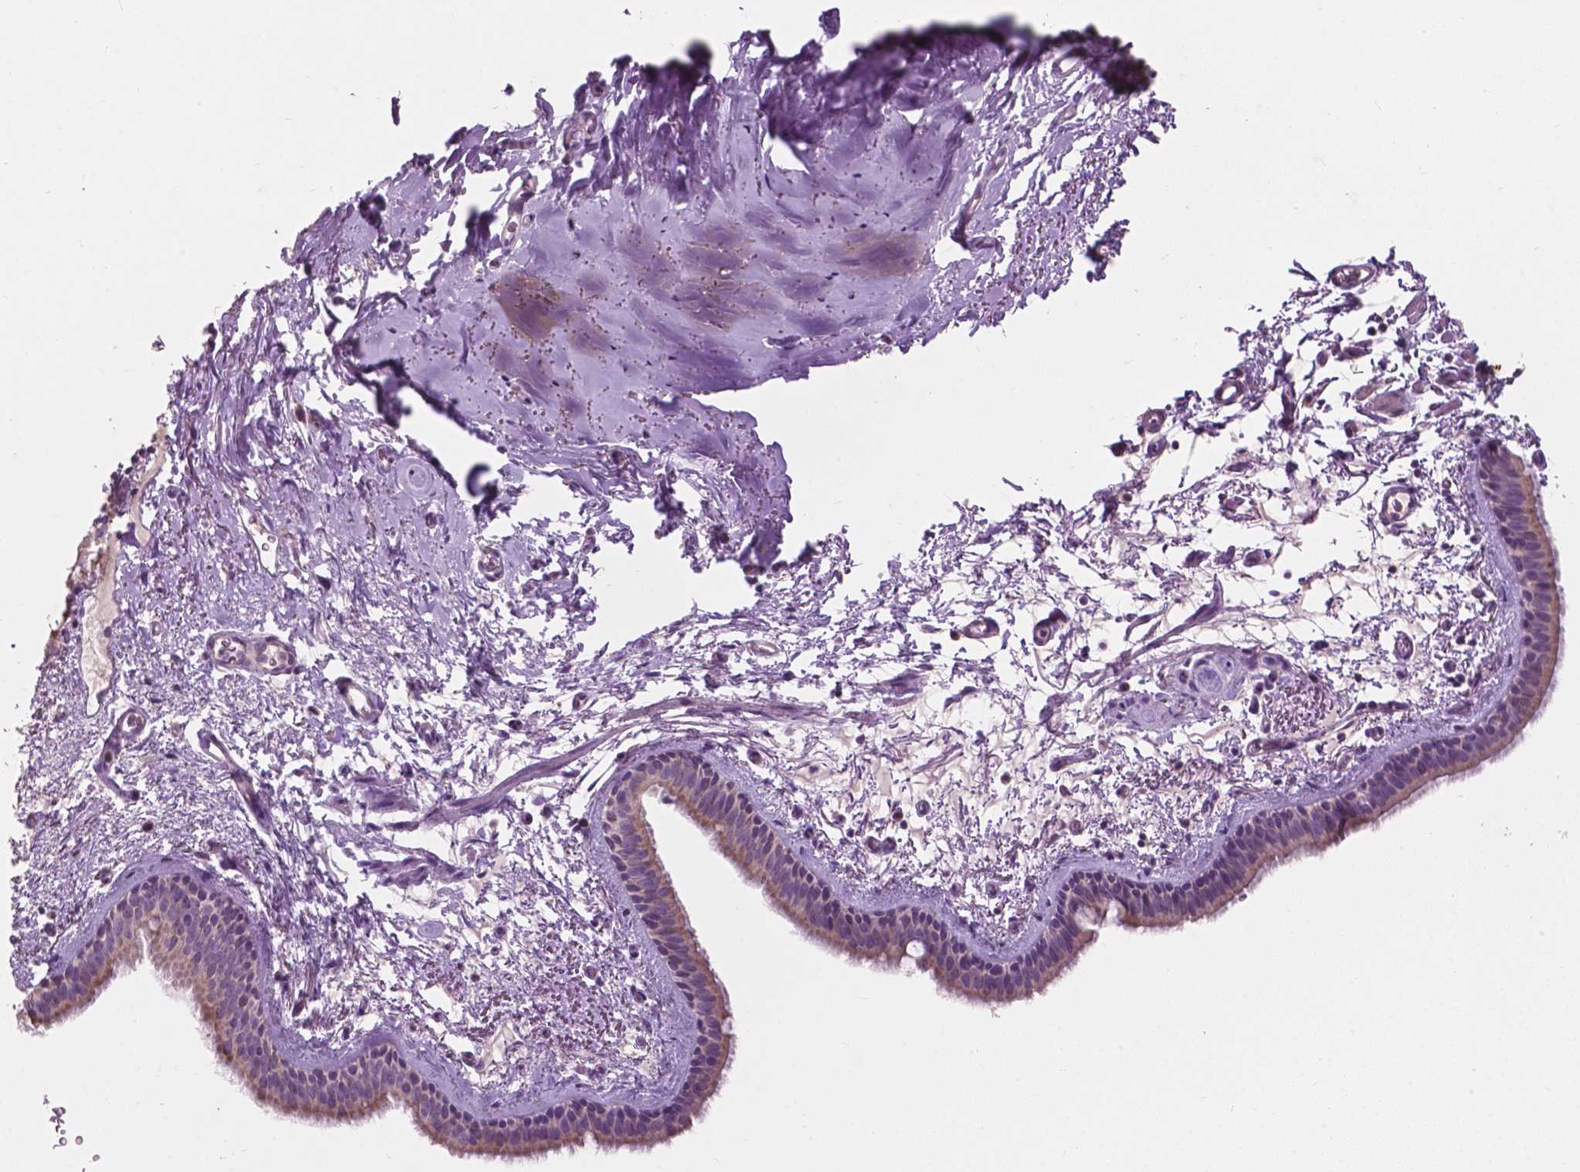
{"staining": {"intensity": "weak", "quantity": "25%-75%", "location": "cytoplasmic/membranous"}, "tissue": "bronchus", "cell_type": "Respiratory epithelial cells", "image_type": "normal", "snomed": [{"axis": "morphology", "description": "Normal tissue, NOS"}, {"axis": "topography", "description": "Bronchus"}], "caption": "A high-resolution micrograph shows IHC staining of benign bronchus, which demonstrates weak cytoplasmic/membranous expression in about 25%-75% of respiratory epithelial cells. (DAB IHC, brown staining for protein, blue staining for nuclei).", "gene": "NDUFS1", "patient": {"sex": "female", "age": 61}}